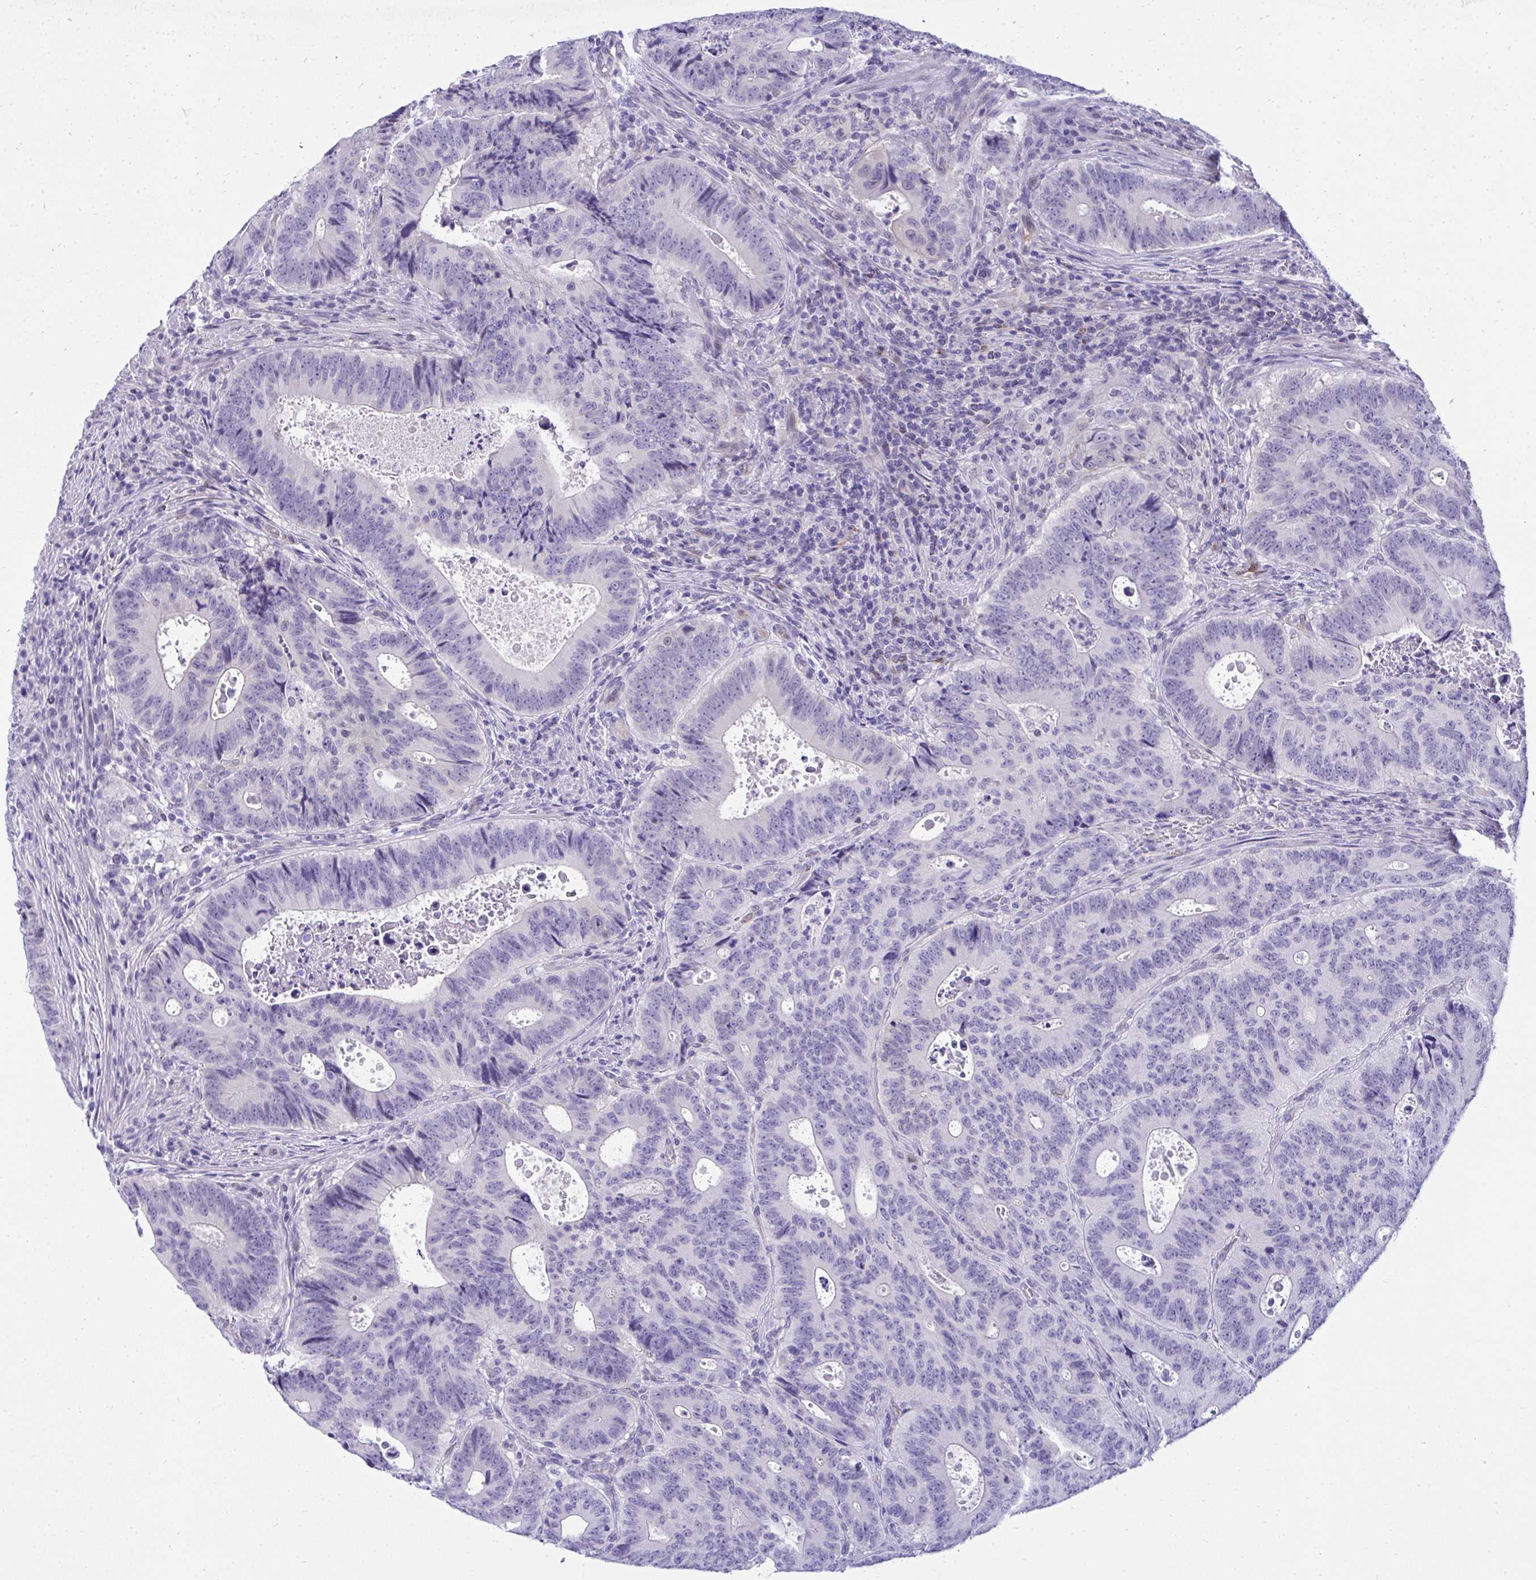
{"staining": {"intensity": "negative", "quantity": "none", "location": "none"}, "tissue": "colorectal cancer", "cell_type": "Tumor cells", "image_type": "cancer", "snomed": [{"axis": "morphology", "description": "Adenocarcinoma, NOS"}, {"axis": "topography", "description": "Colon"}], "caption": "This is a image of IHC staining of colorectal adenocarcinoma, which shows no staining in tumor cells.", "gene": "PGM2L1", "patient": {"sex": "male", "age": 62}}